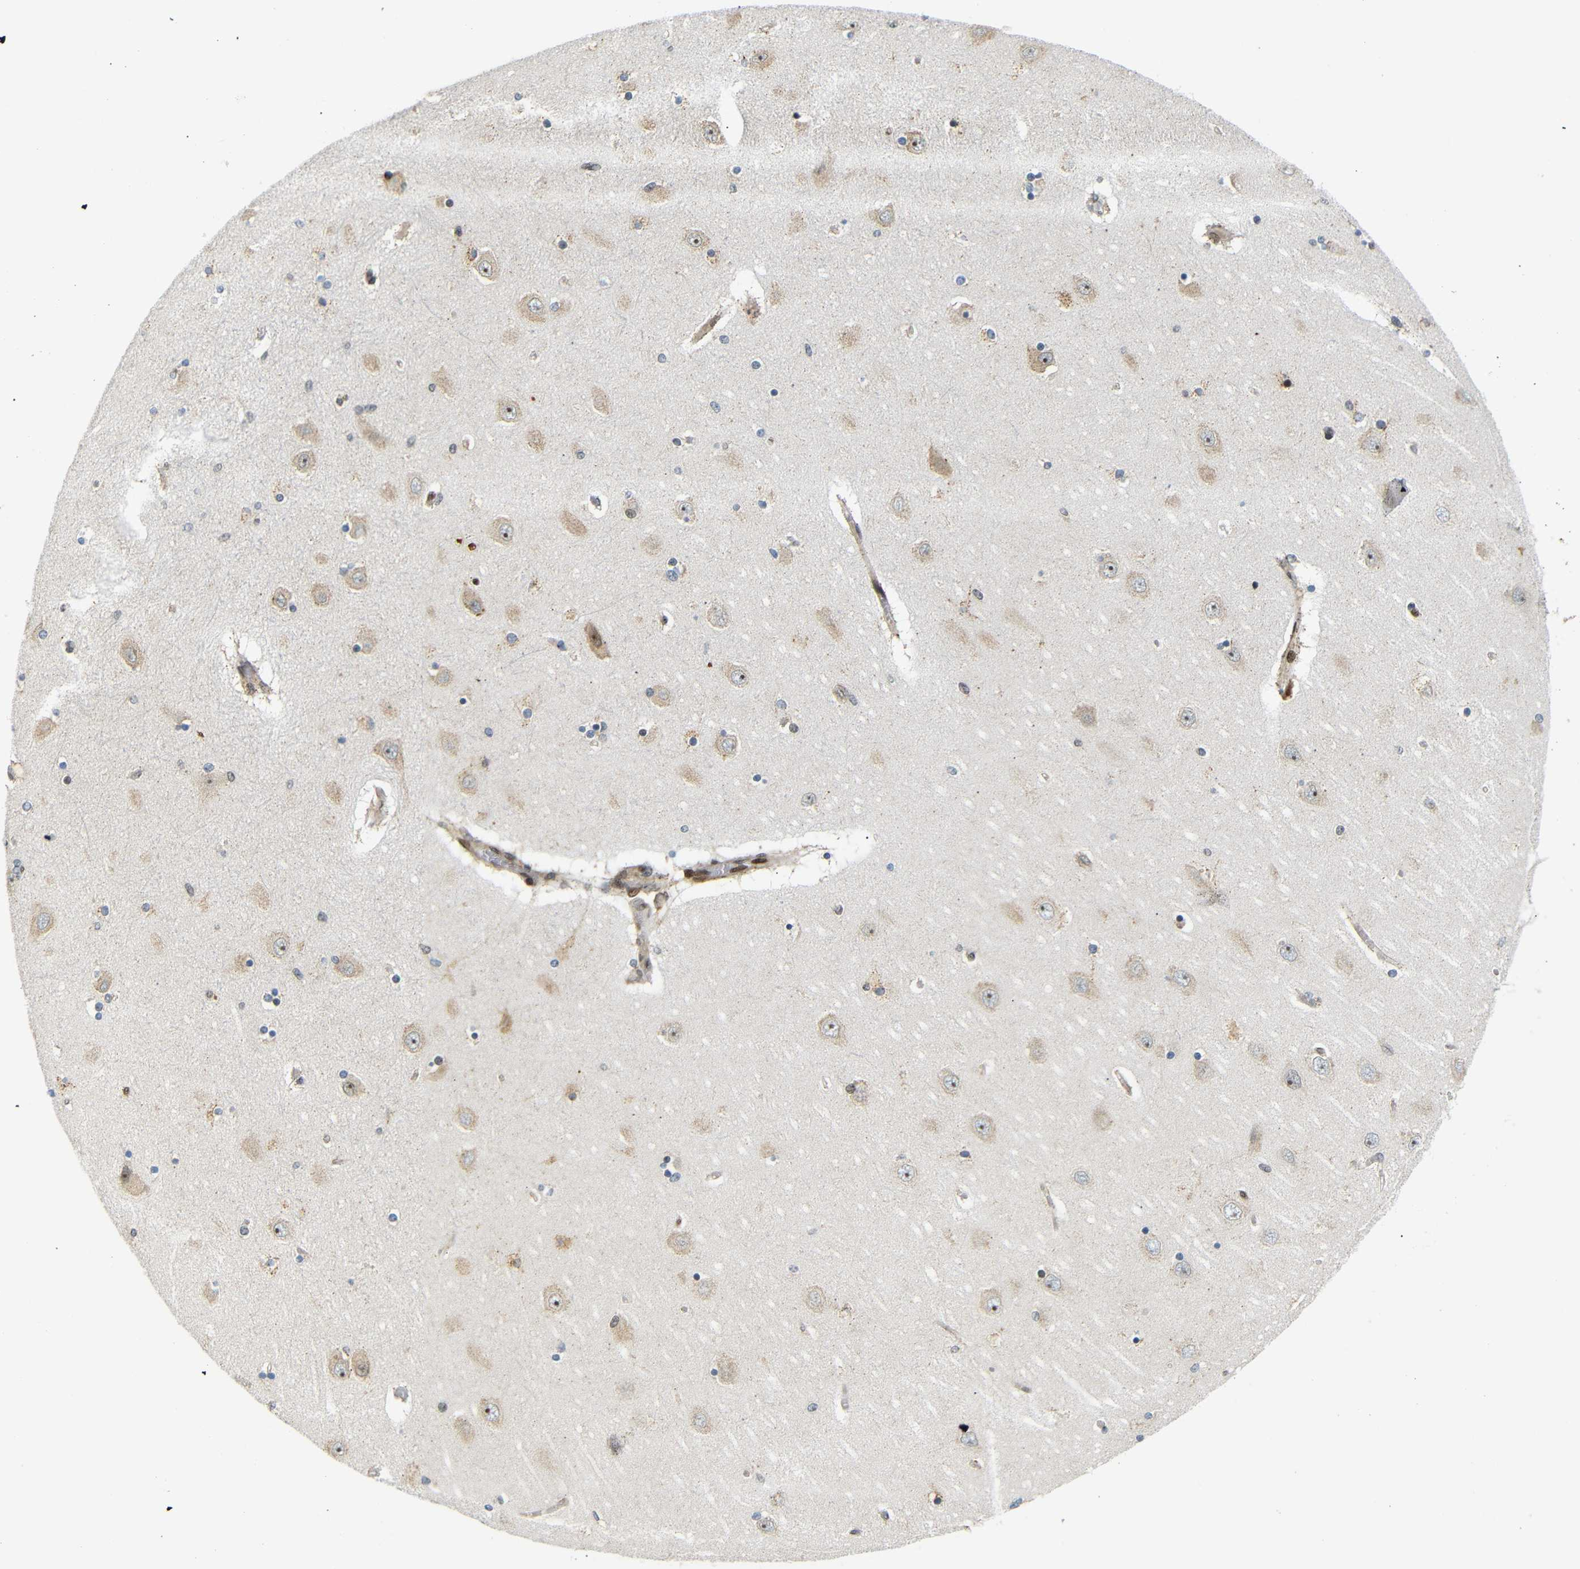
{"staining": {"intensity": "moderate", "quantity": "<25%", "location": "cytoplasmic/membranous"}, "tissue": "hippocampus", "cell_type": "Glial cells", "image_type": "normal", "snomed": [{"axis": "morphology", "description": "Normal tissue, NOS"}, {"axis": "topography", "description": "Hippocampus"}], "caption": "A high-resolution micrograph shows immunohistochemistry staining of normal hippocampus, which exhibits moderate cytoplasmic/membranous expression in approximately <25% of glial cells.", "gene": "SPCS2", "patient": {"sex": "female", "age": 54}}